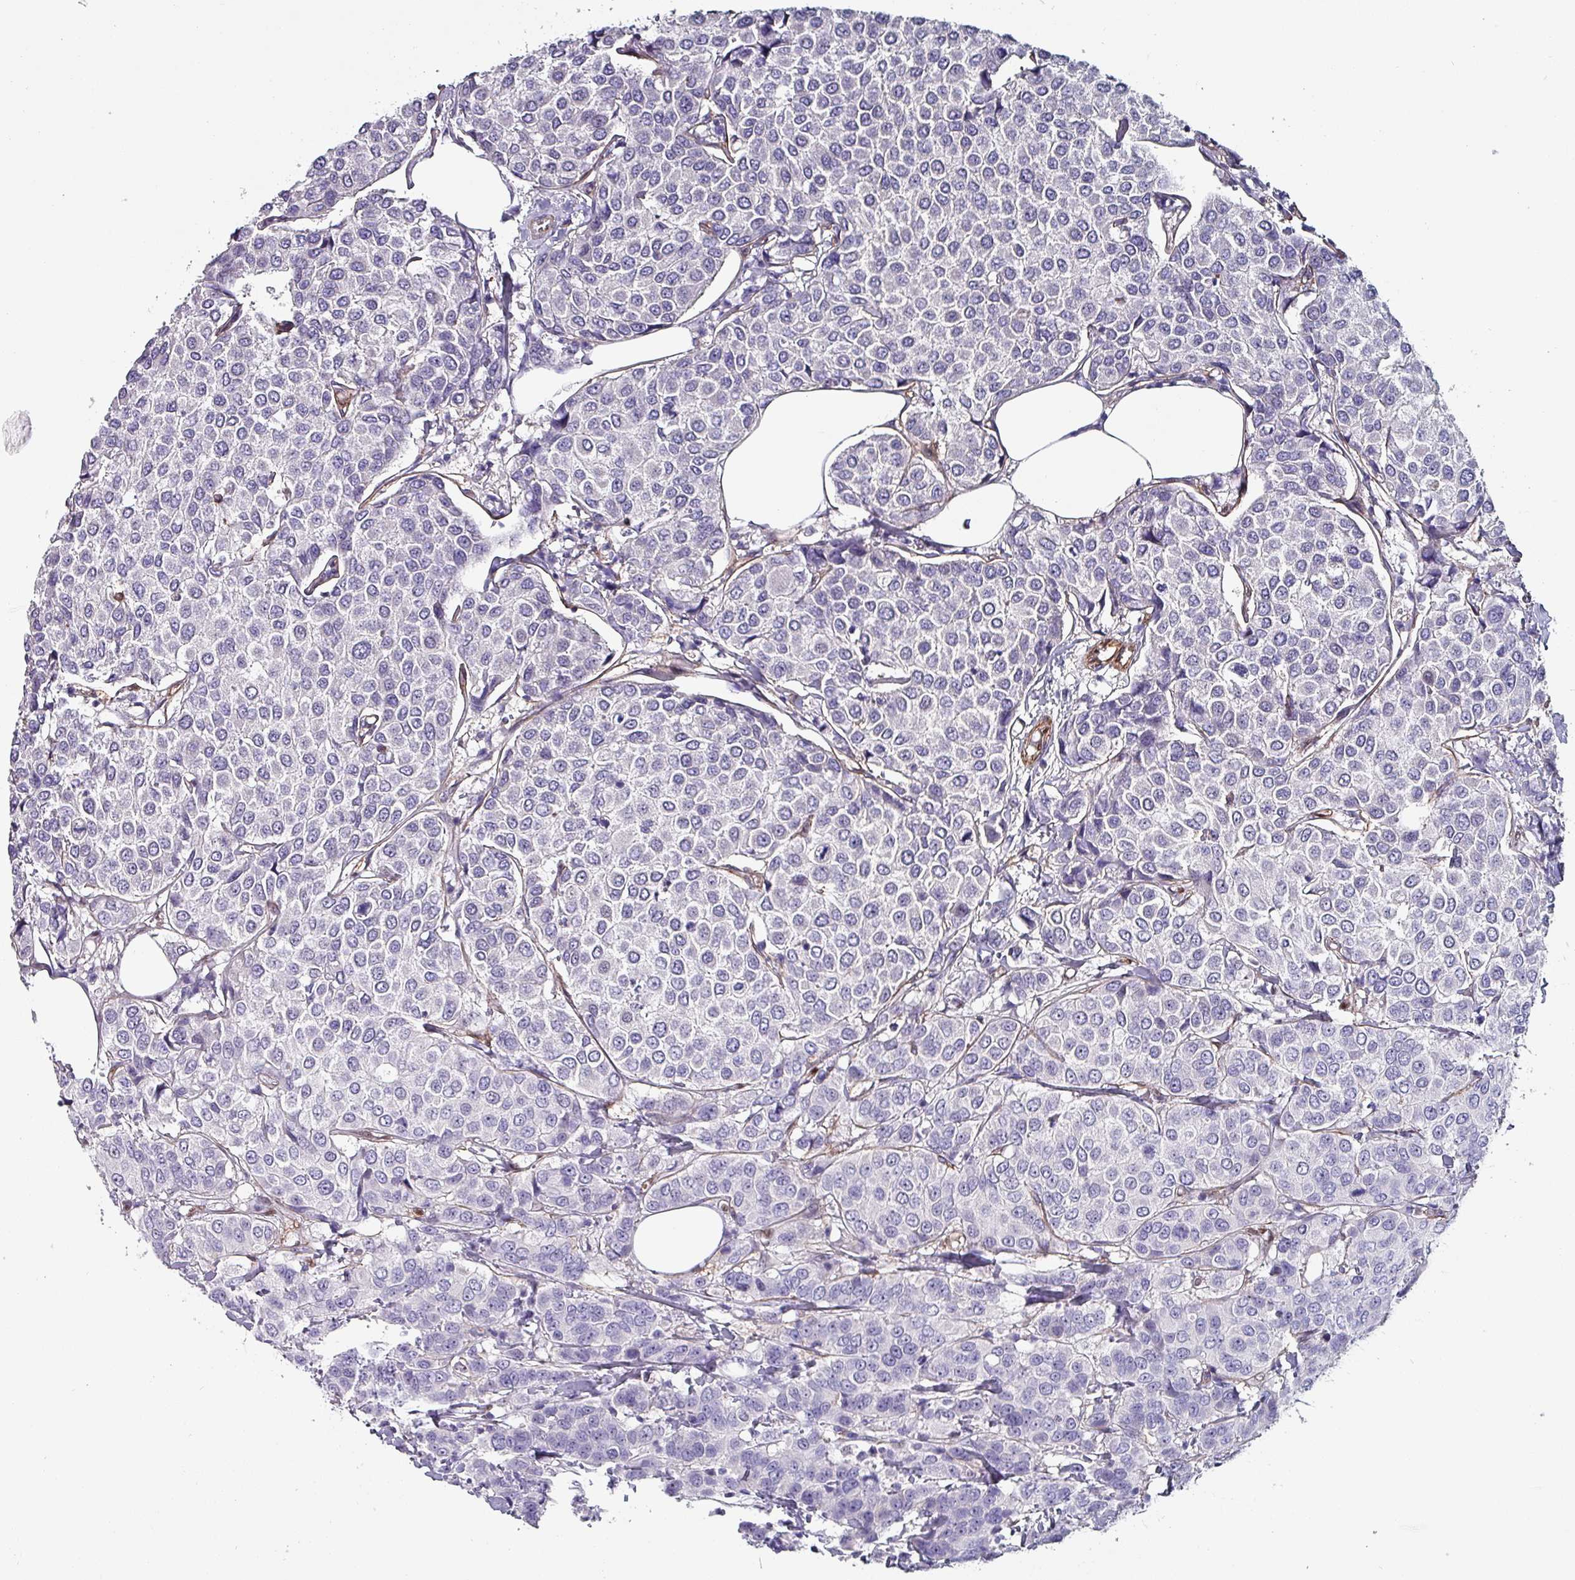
{"staining": {"intensity": "negative", "quantity": "none", "location": "none"}, "tissue": "breast cancer", "cell_type": "Tumor cells", "image_type": "cancer", "snomed": [{"axis": "morphology", "description": "Duct carcinoma"}, {"axis": "topography", "description": "Breast"}], "caption": "Immunohistochemistry photomicrograph of neoplastic tissue: human breast cancer (infiltrating ductal carcinoma) stained with DAB (3,3'-diaminobenzidine) reveals no significant protein expression in tumor cells.", "gene": "ZNF816-ZNF321P", "patient": {"sex": "female", "age": 55}}